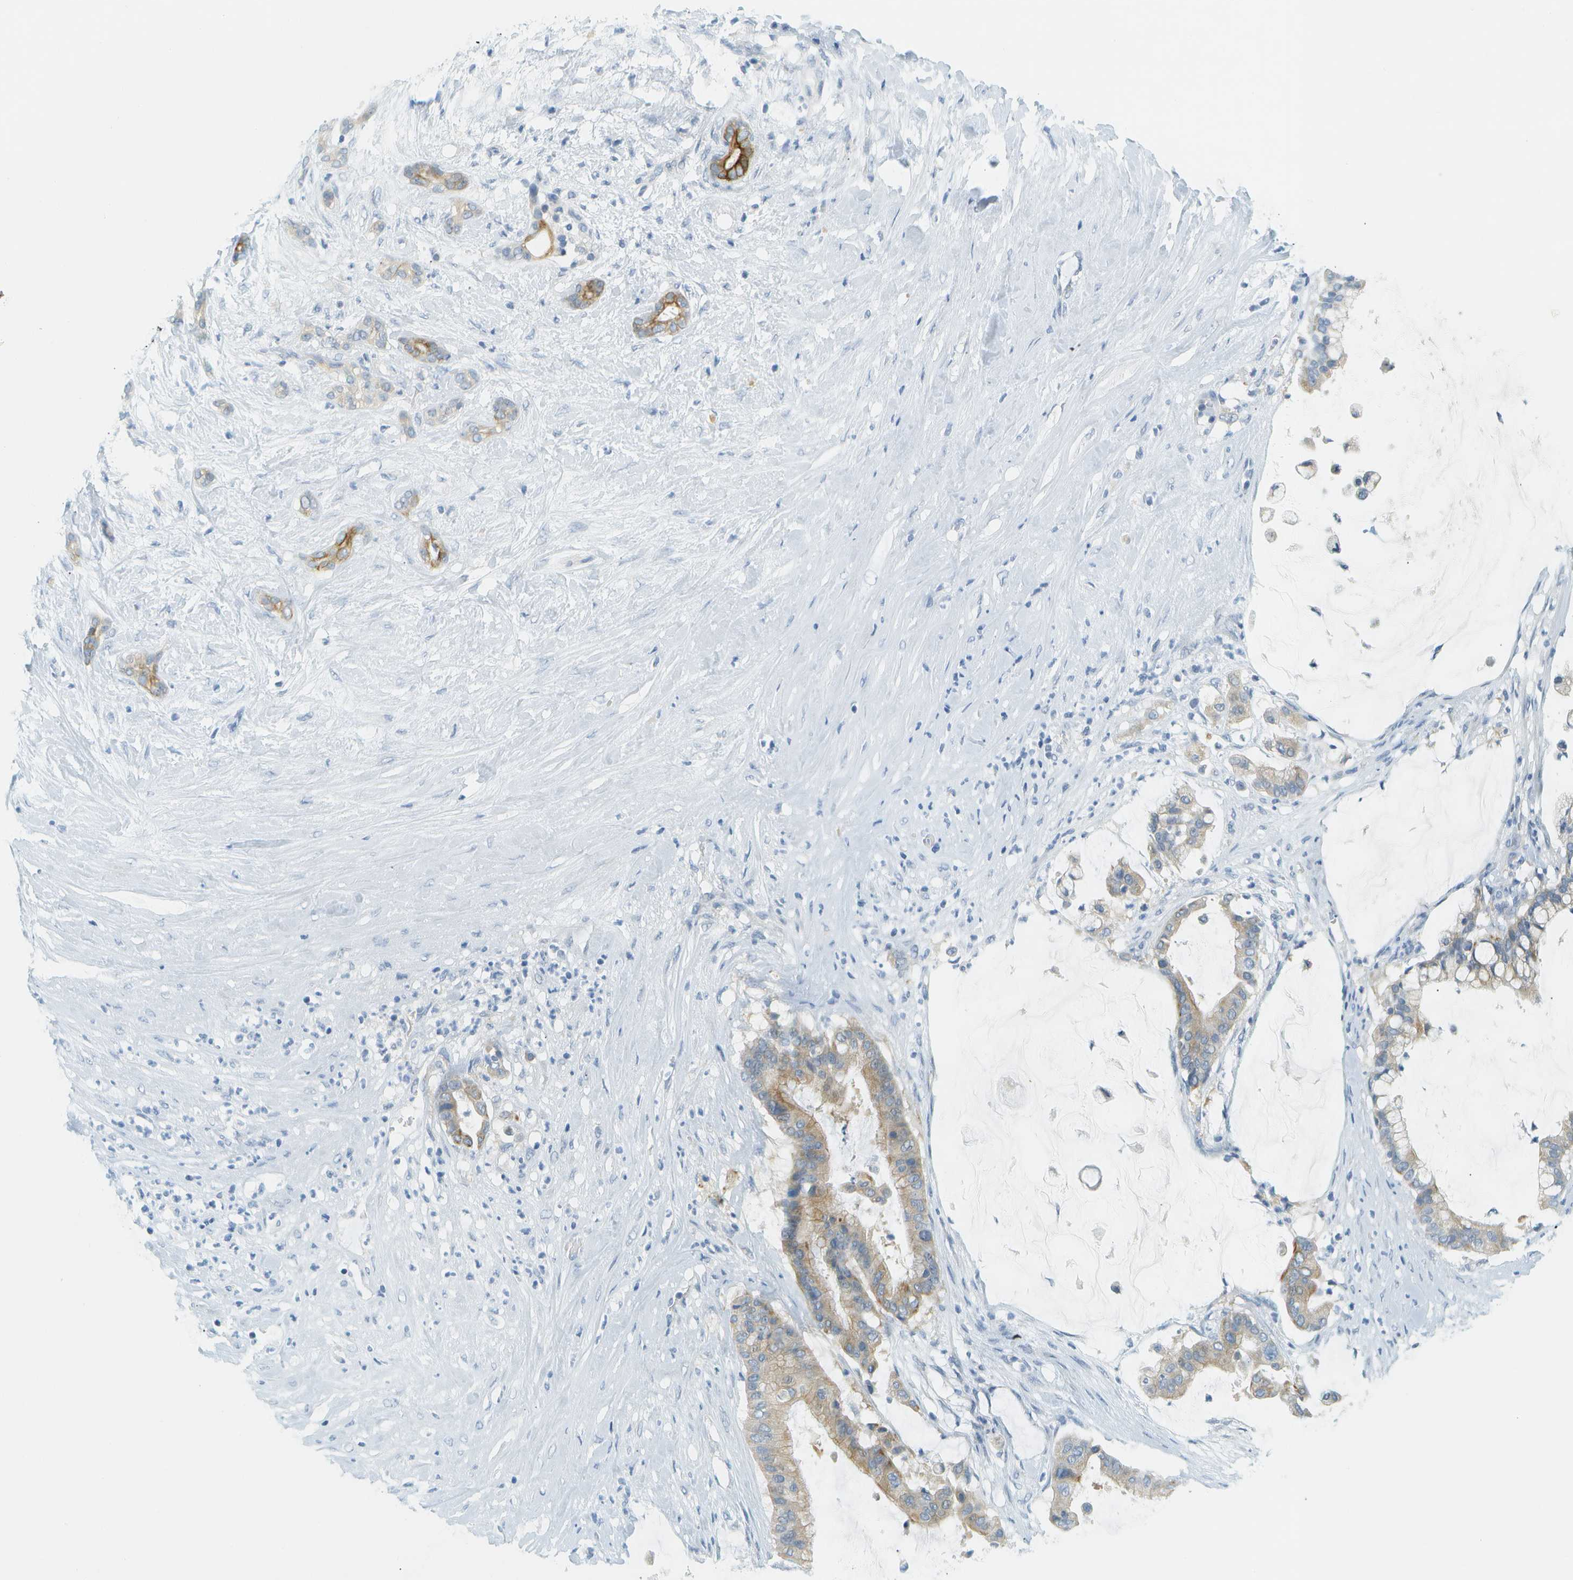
{"staining": {"intensity": "moderate", "quantity": "25%-75%", "location": "cytoplasmic/membranous"}, "tissue": "pancreatic cancer", "cell_type": "Tumor cells", "image_type": "cancer", "snomed": [{"axis": "morphology", "description": "Adenocarcinoma, NOS"}, {"axis": "topography", "description": "Pancreas"}], "caption": "Protein expression by immunohistochemistry shows moderate cytoplasmic/membranous staining in about 25%-75% of tumor cells in pancreatic adenocarcinoma.", "gene": "SMYD5", "patient": {"sex": "male", "age": 41}}